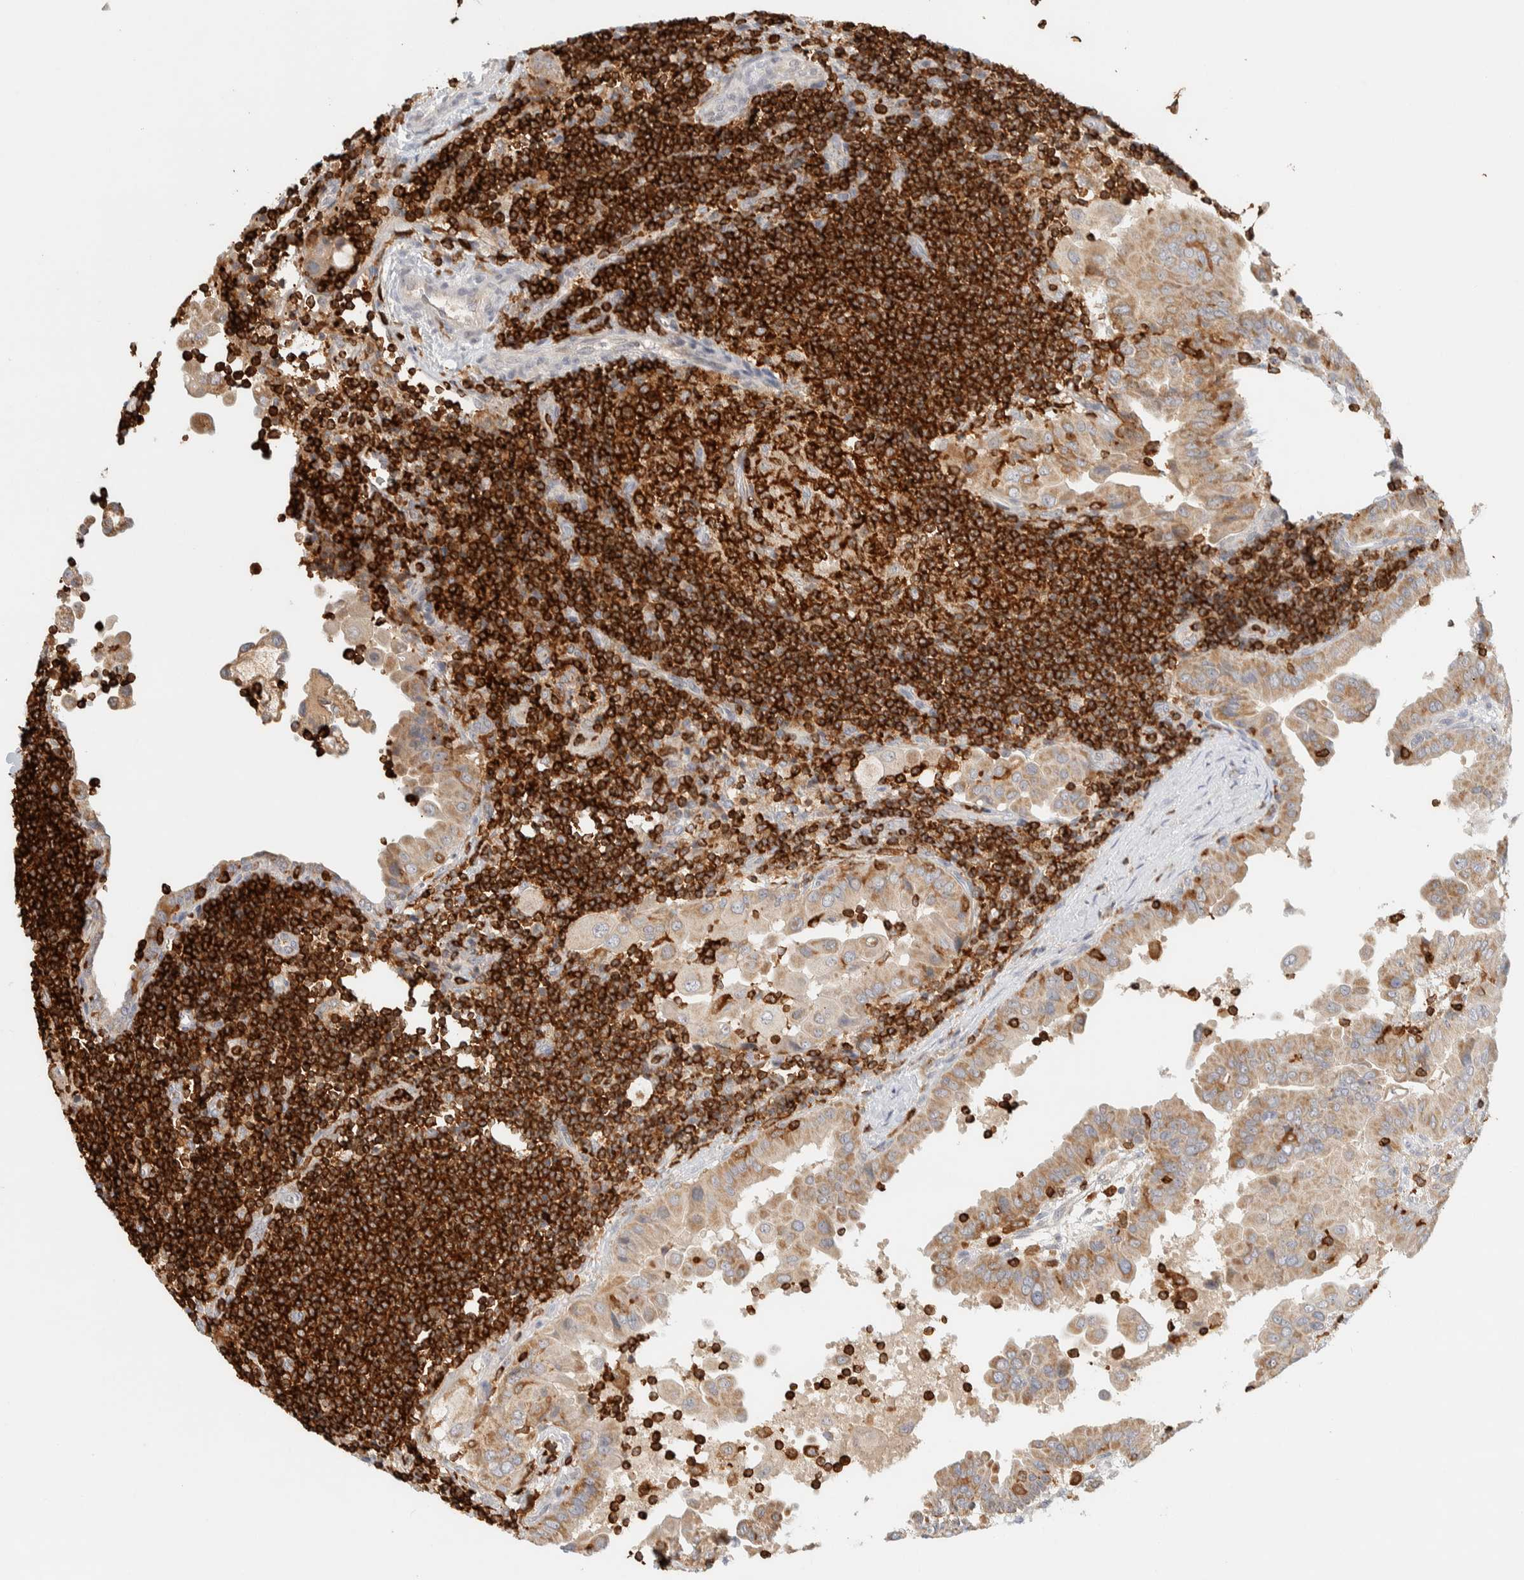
{"staining": {"intensity": "moderate", "quantity": ">75%", "location": "cytoplasmic/membranous"}, "tissue": "thyroid cancer", "cell_type": "Tumor cells", "image_type": "cancer", "snomed": [{"axis": "morphology", "description": "Papillary adenocarcinoma, NOS"}, {"axis": "topography", "description": "Thyroid gland"}], "caption": "Thyroid cancer (papillary adenocarcinoma) was stained to show a protein in brown. There is medium levels of moderate cytoplasmic/membranous staining in about >75% of tumor cells.", "gene": "RUNDC1", "patient": {"sex": "male", "age": 33}}